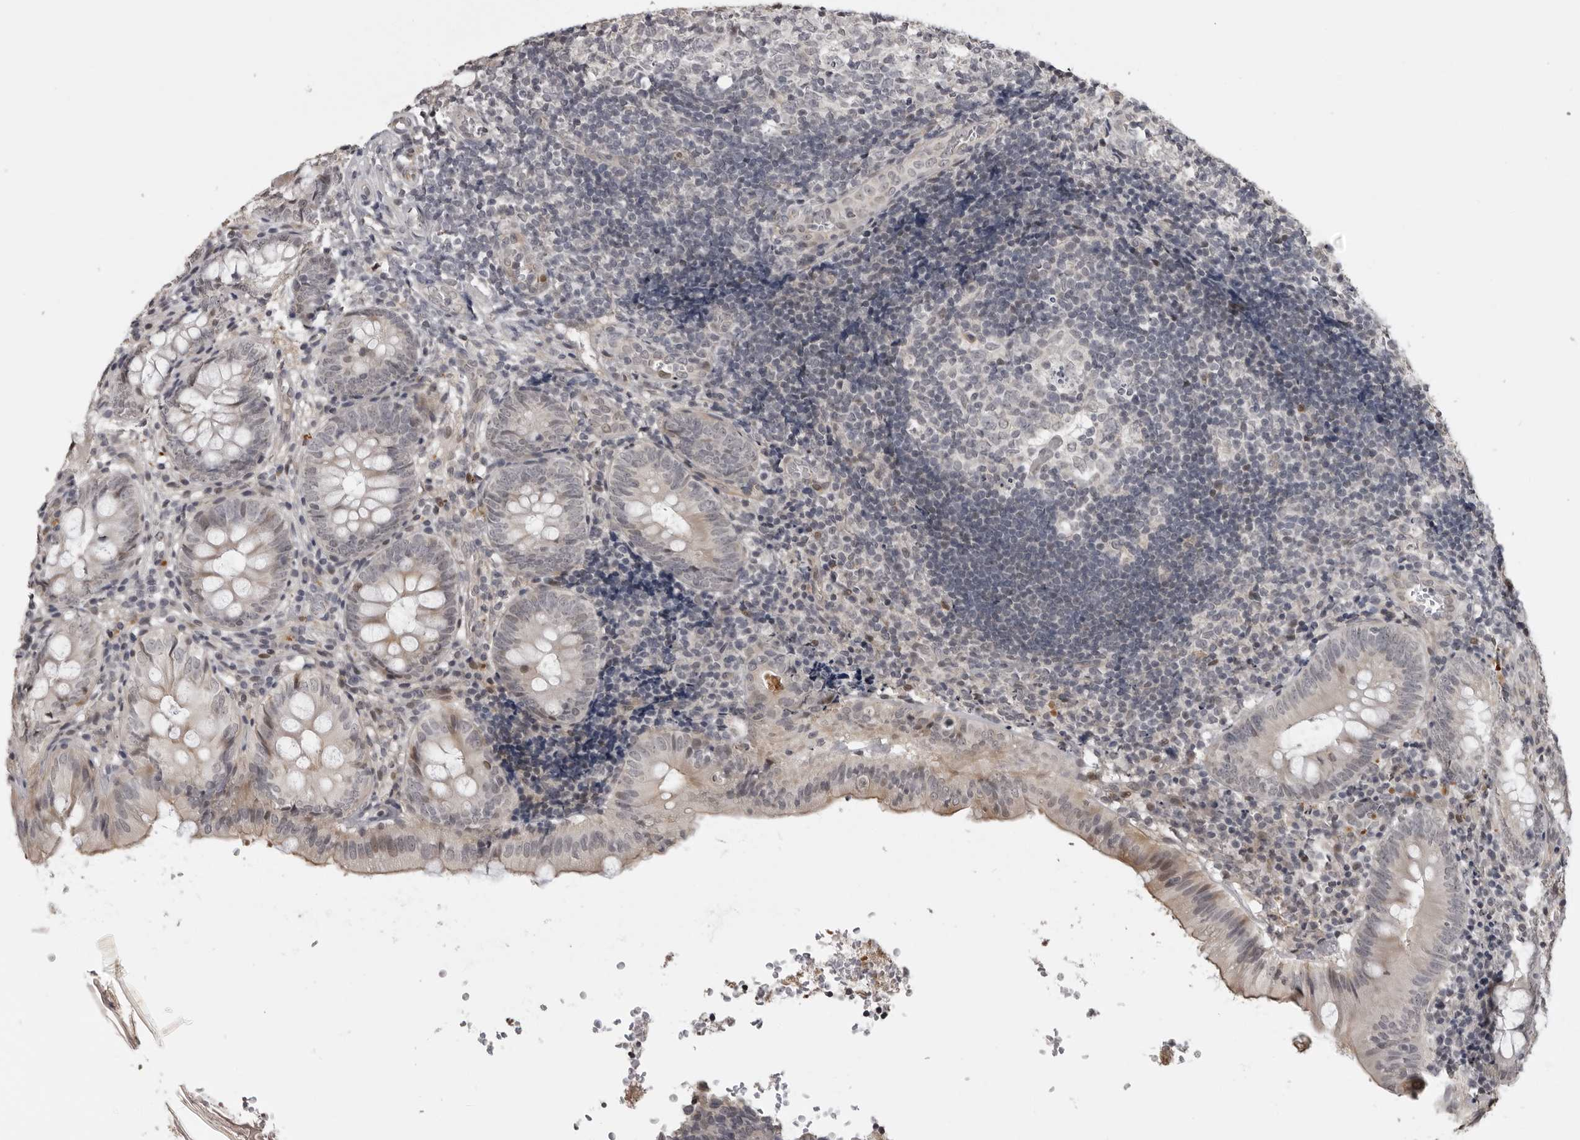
{"staining": {"intensity": "moderate", "quantity": "<25%", "location": "cytoplasmic/membranous"}, "tissue": "appendix", "cell_type": "Glandular cells", "image_type": "normal", "snomed": [{"axis": "morphology", "description": "Normal tissue, NOS"}, {"axis": "topography", "description": "Appendix"}], "caption": "IHC image of unremarkable appendix: appendix stained using immunohistochemistry (IHC) exhibits low levels of moderate protein expression localized specifically in the cytoplasmic/membranous of glandular cells, appearing as a cytoplasmic/membranous brown color.", "gene": "PRRX2", "patient": {"sex": "male", "age": 8}}